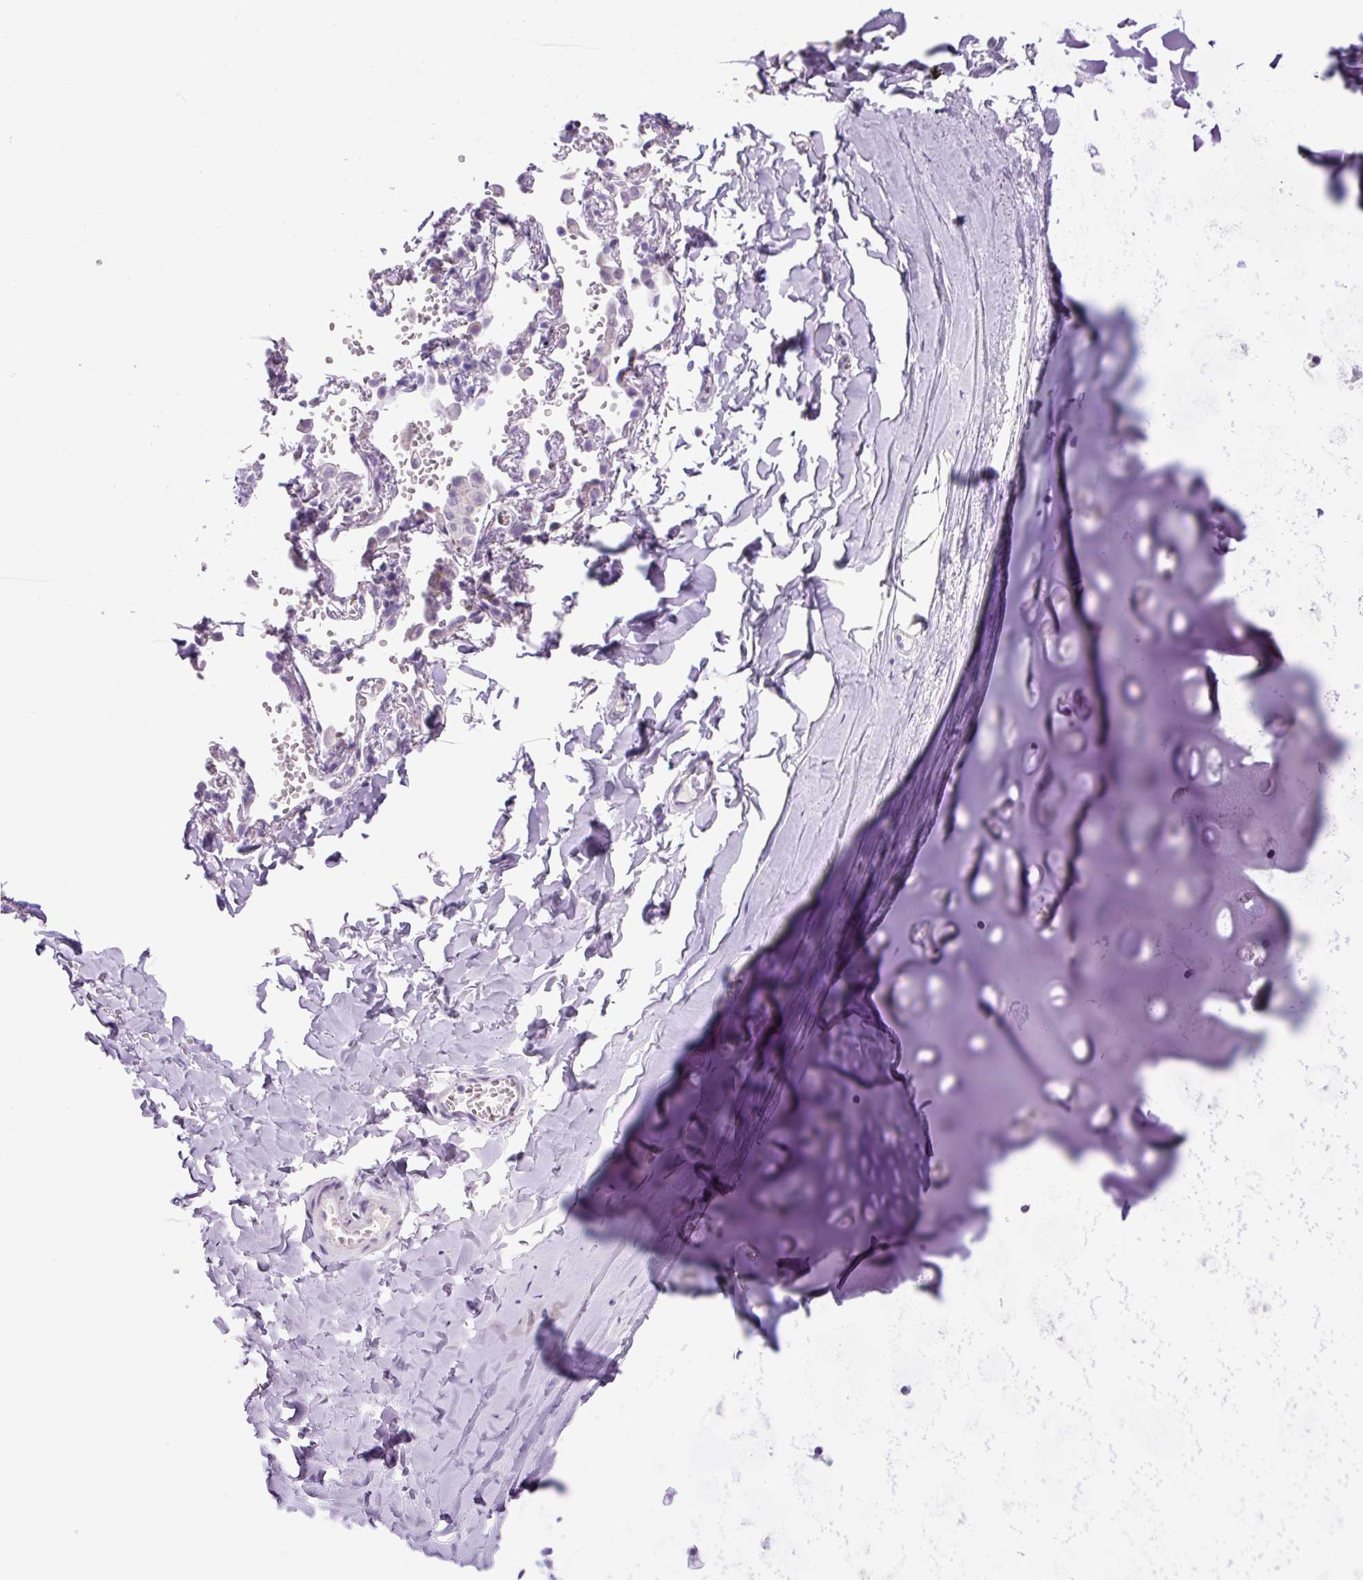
{"staining": {"intensity": "negative", "quantity": "none", "location": "none"}, "tissue": "adipose tissue", "cell_type": "Adipocytes", "image_type": "normal", "snomed": [{"axis": "morphology", "description": "Normal tissue, NOS"}, {"axis": "topography", "description": "Cartilage tissue"}, {"axis": "topography", "description": "Bronchus"}, {"axis": "topography", "description": "Peripheral nerve tissue"}], "caption": "This is an IHC micrograph of benign adipose tissue. There is no staining in adipocytes.", "gene": "CHGA", "patient": {"sex": "female", "age": 59}}